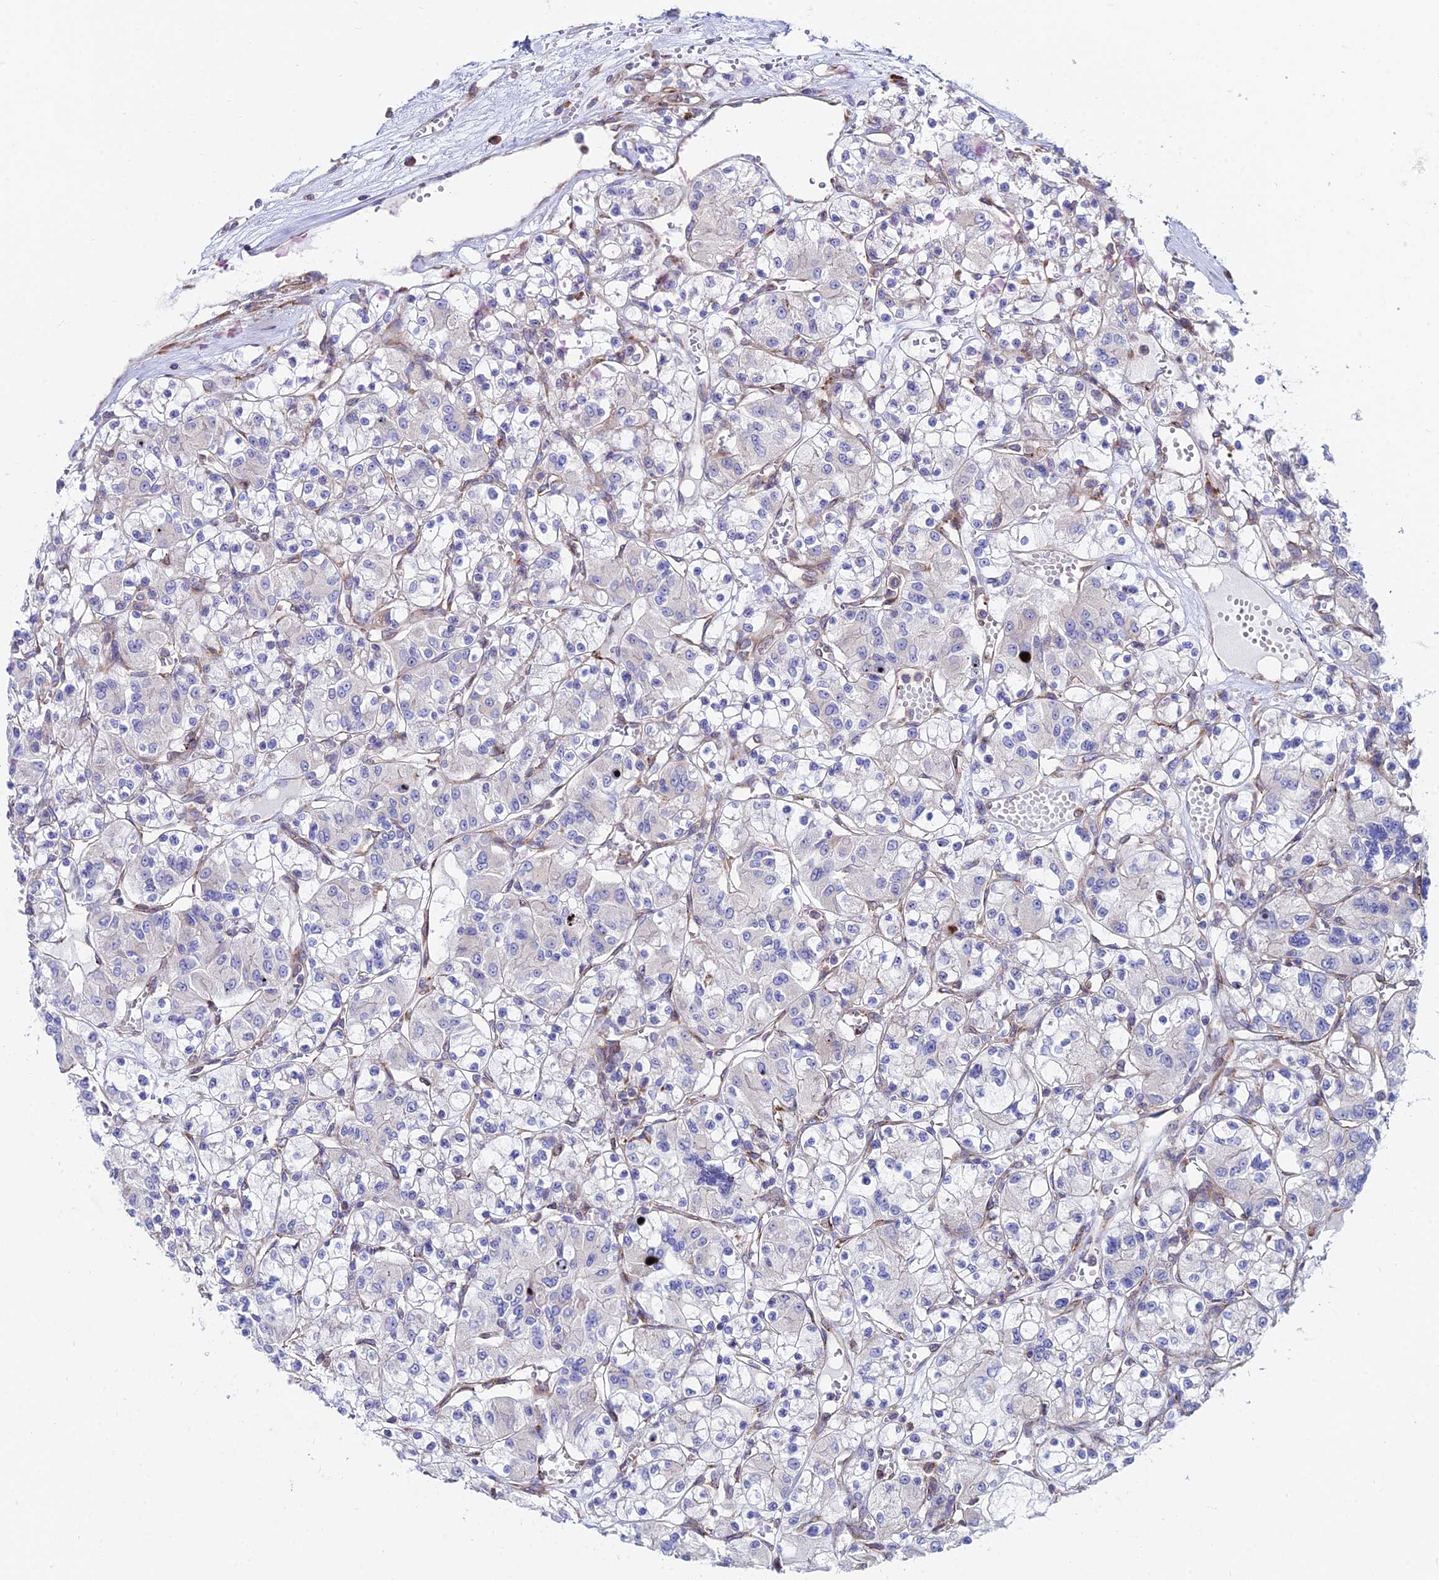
{"staining": {"intensity": "negative", "quantity": "none", "location": "none"}, "tissue": "renal cancer", "cell_type": "Tumor cells", "image_type": "cancer", "snomed": [{"axis": "morphology", "description": "Adenocarcinoma, NOS"}, {"axis": "topography", "description": "Kidney"}], "caption": "DAB immunohistochemical staining of adenocarcinoma (renal) demonstrates no significant positivity in tumor cells.", "gene": "EIF3K", "patient": {"sex": "female", "age": 59}}